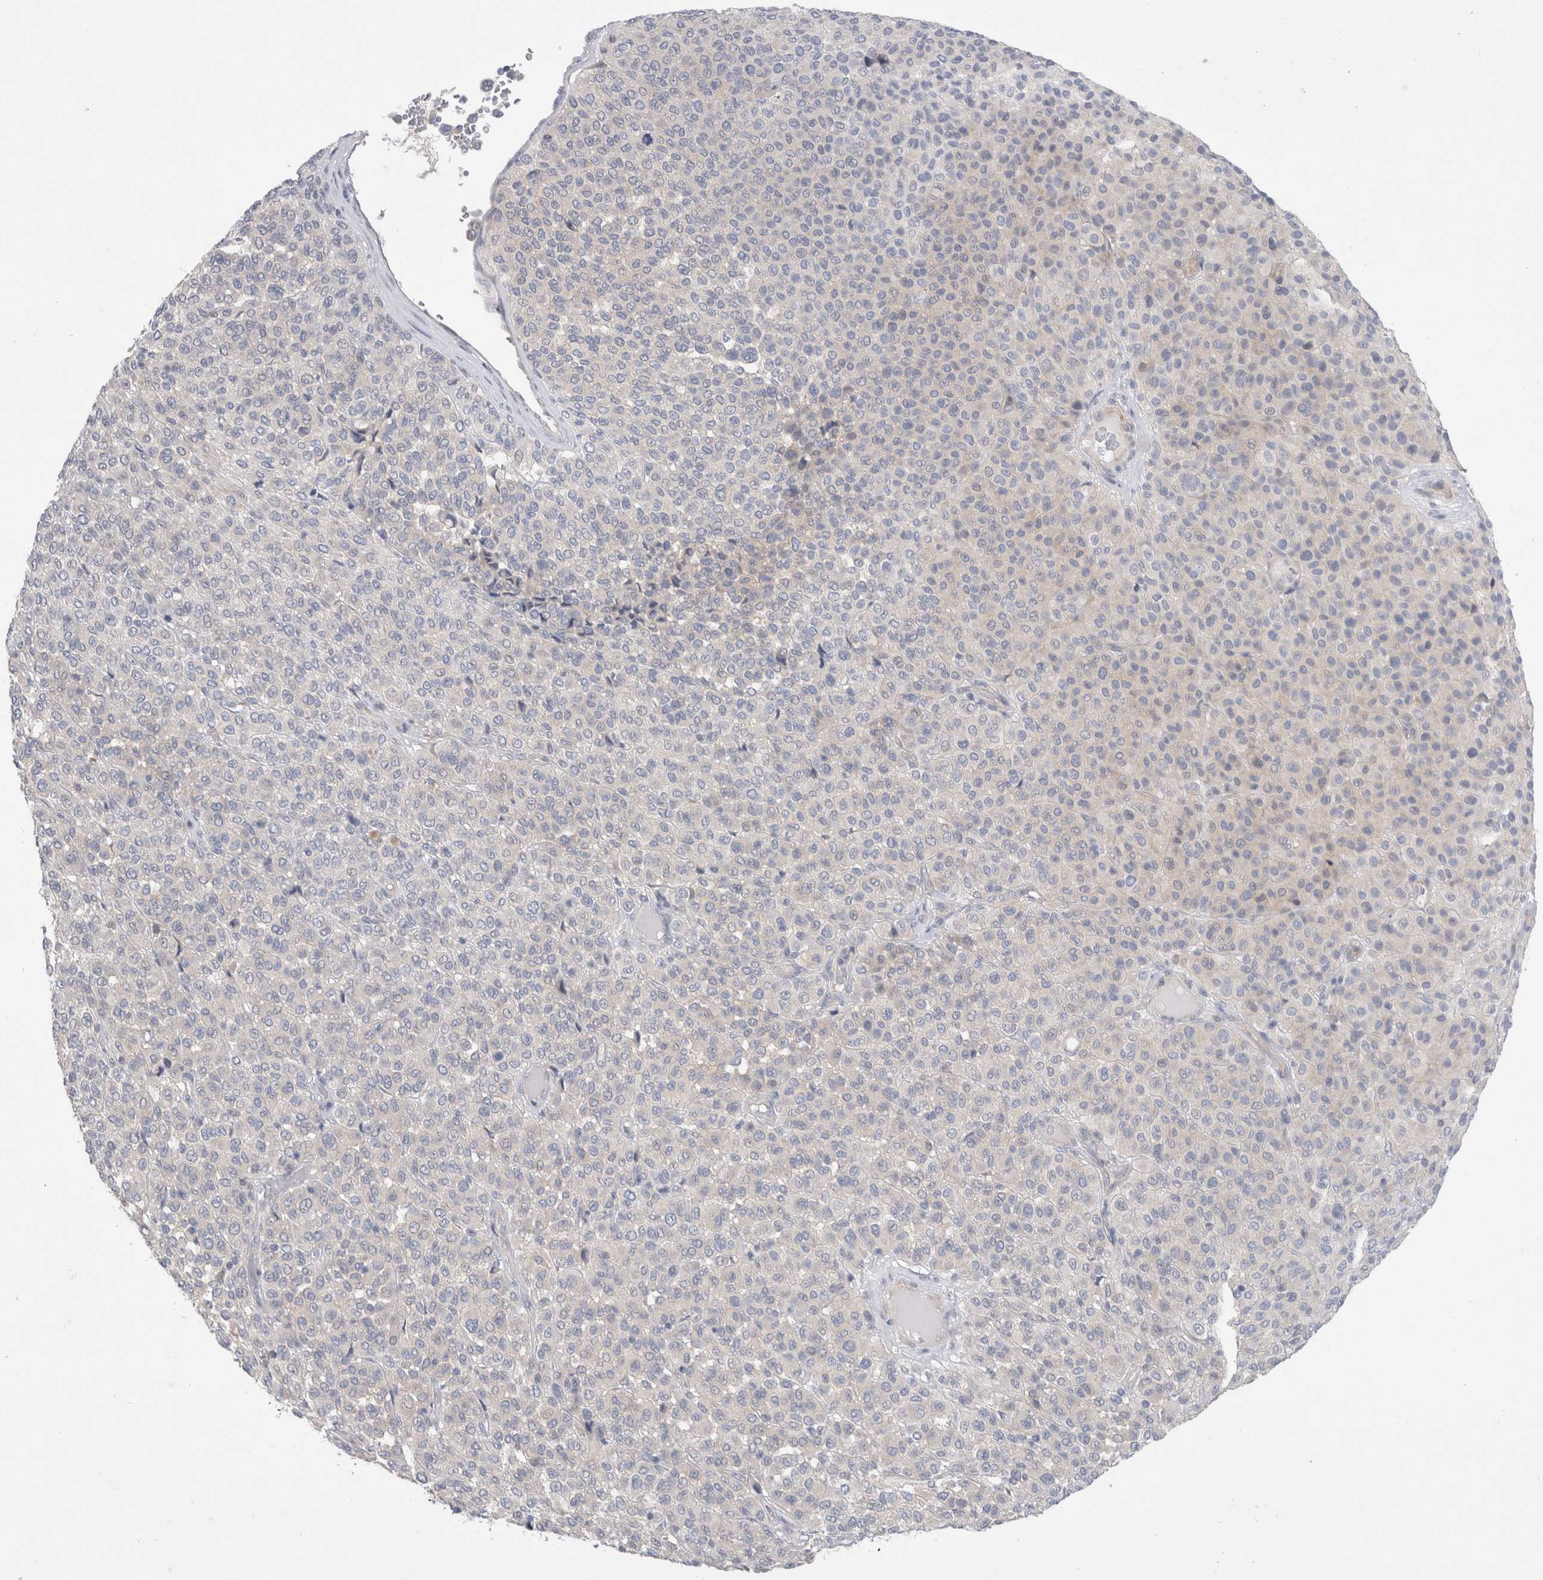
{"staining": {"intensity": "negative", "quantity": "none", "location": "none"}, "tissue": "melanoma", "cell_type": "Tumor cells", "image_type": "cancer", "snomed": [{"axis": "morphology", "description": "Malignant melanoma, Metastatic site"}, {"axis": "topography", "description": "Pancreas"}], "caption": "This is a micrograph of immunohistochemistry staining of malignant melanoma (metastatic site), which shows no staining in tumor cells.", "gene": "RBM12B", "patient": {"sex": "female", "age": 30}}